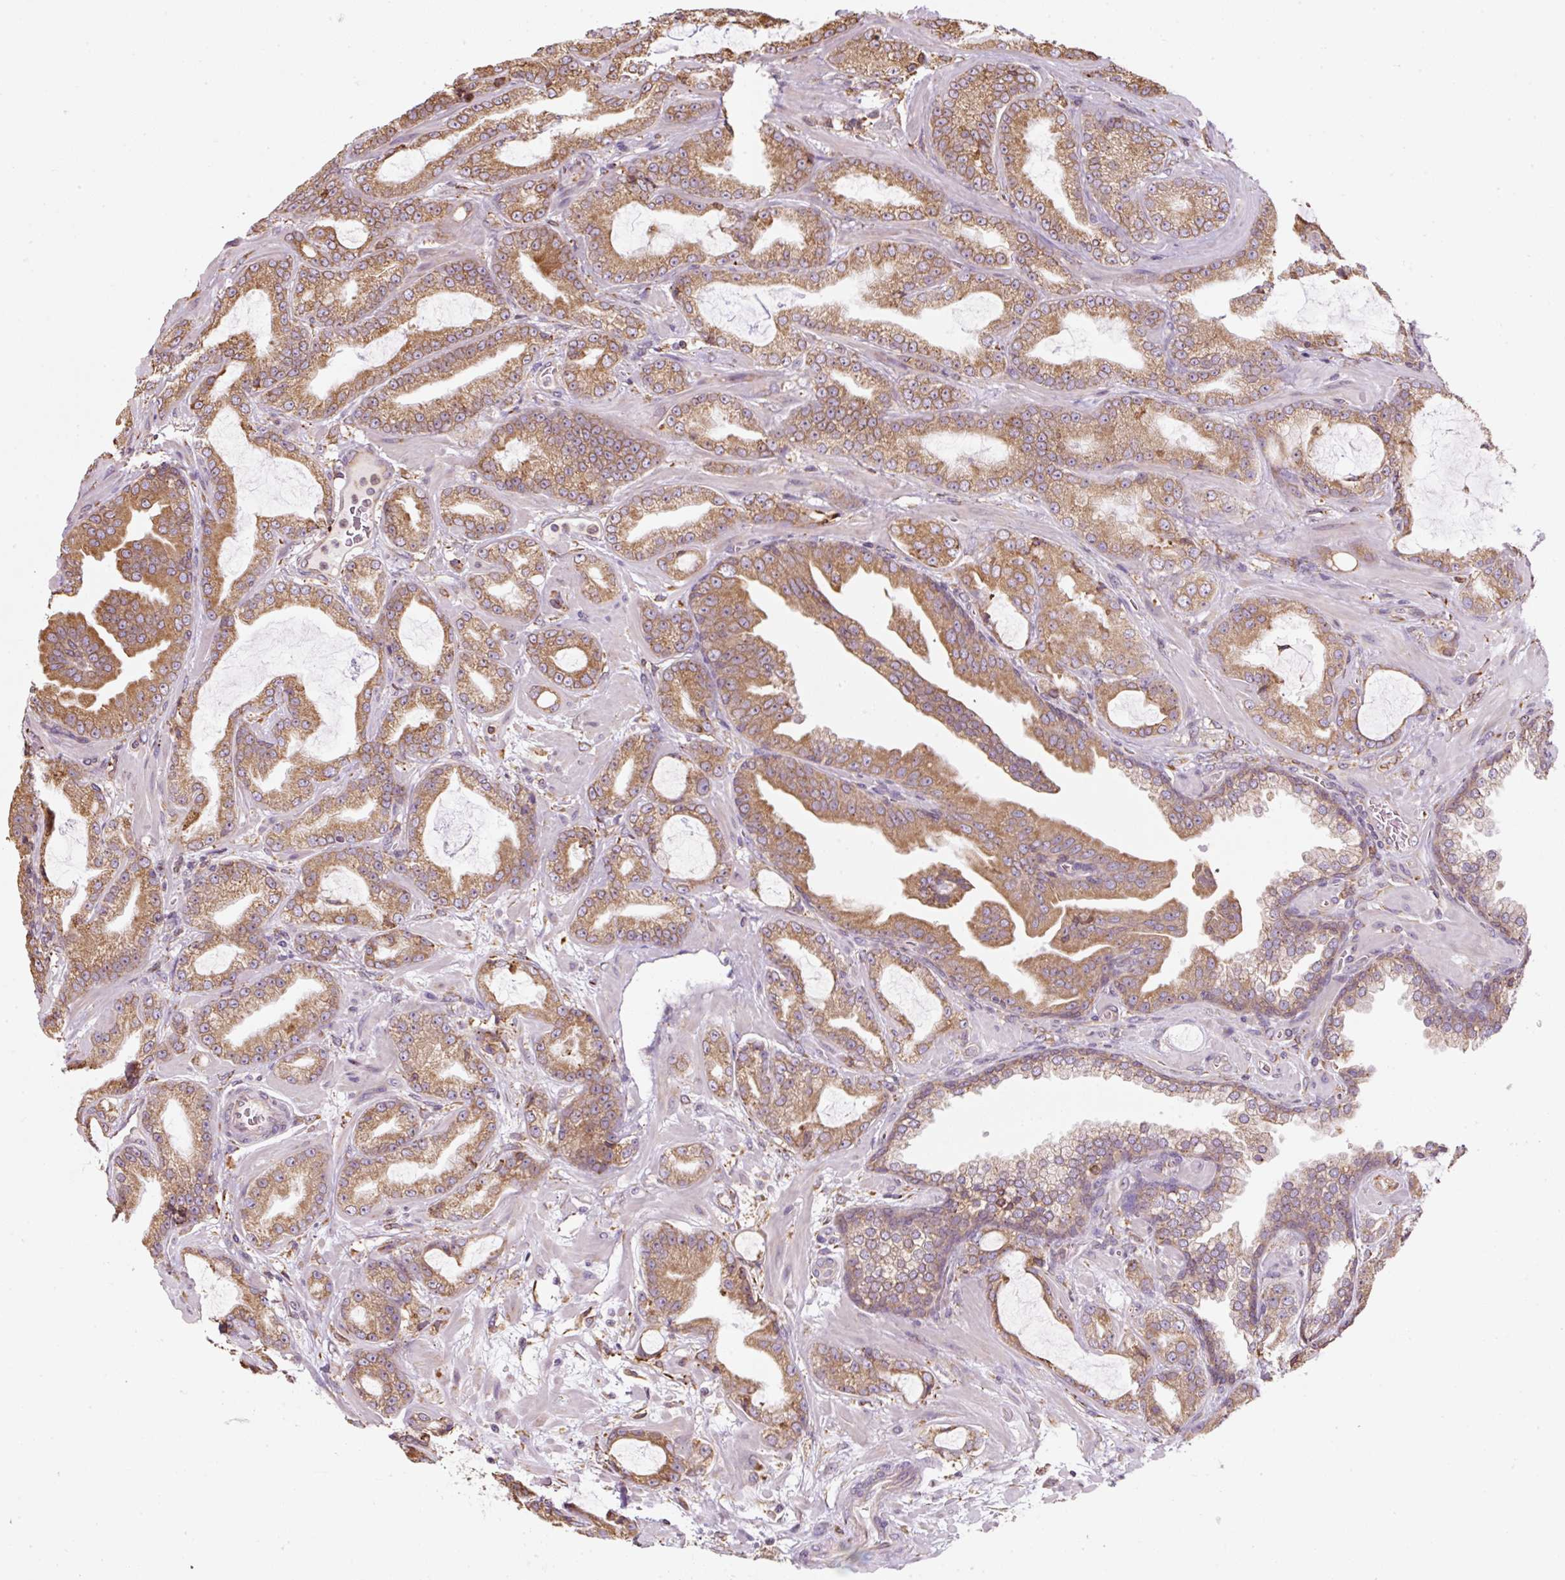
{"staining": {"intensity": "moderate", "quantity": ">75%", "location": "cytoplasmic/membranous"}, "tissue": "prostate cancer", "cell_type": "Tumor cells", "image_type": "cancer", "snomed": [{"axis": "morphology", "description": "Adenocarcinoma, High grade"}, {"axis": "topography", "description": "Prostate"}], "caption": "The image exhibits staining of prostate cancer (adenocarcinoma (high-grade)), revealing moderate cytoplasmic/membranous protein positivity (brown color) within tumor cells.", "gene": "PRKCSH", "patient": {"sex": "male", "age": 68}}